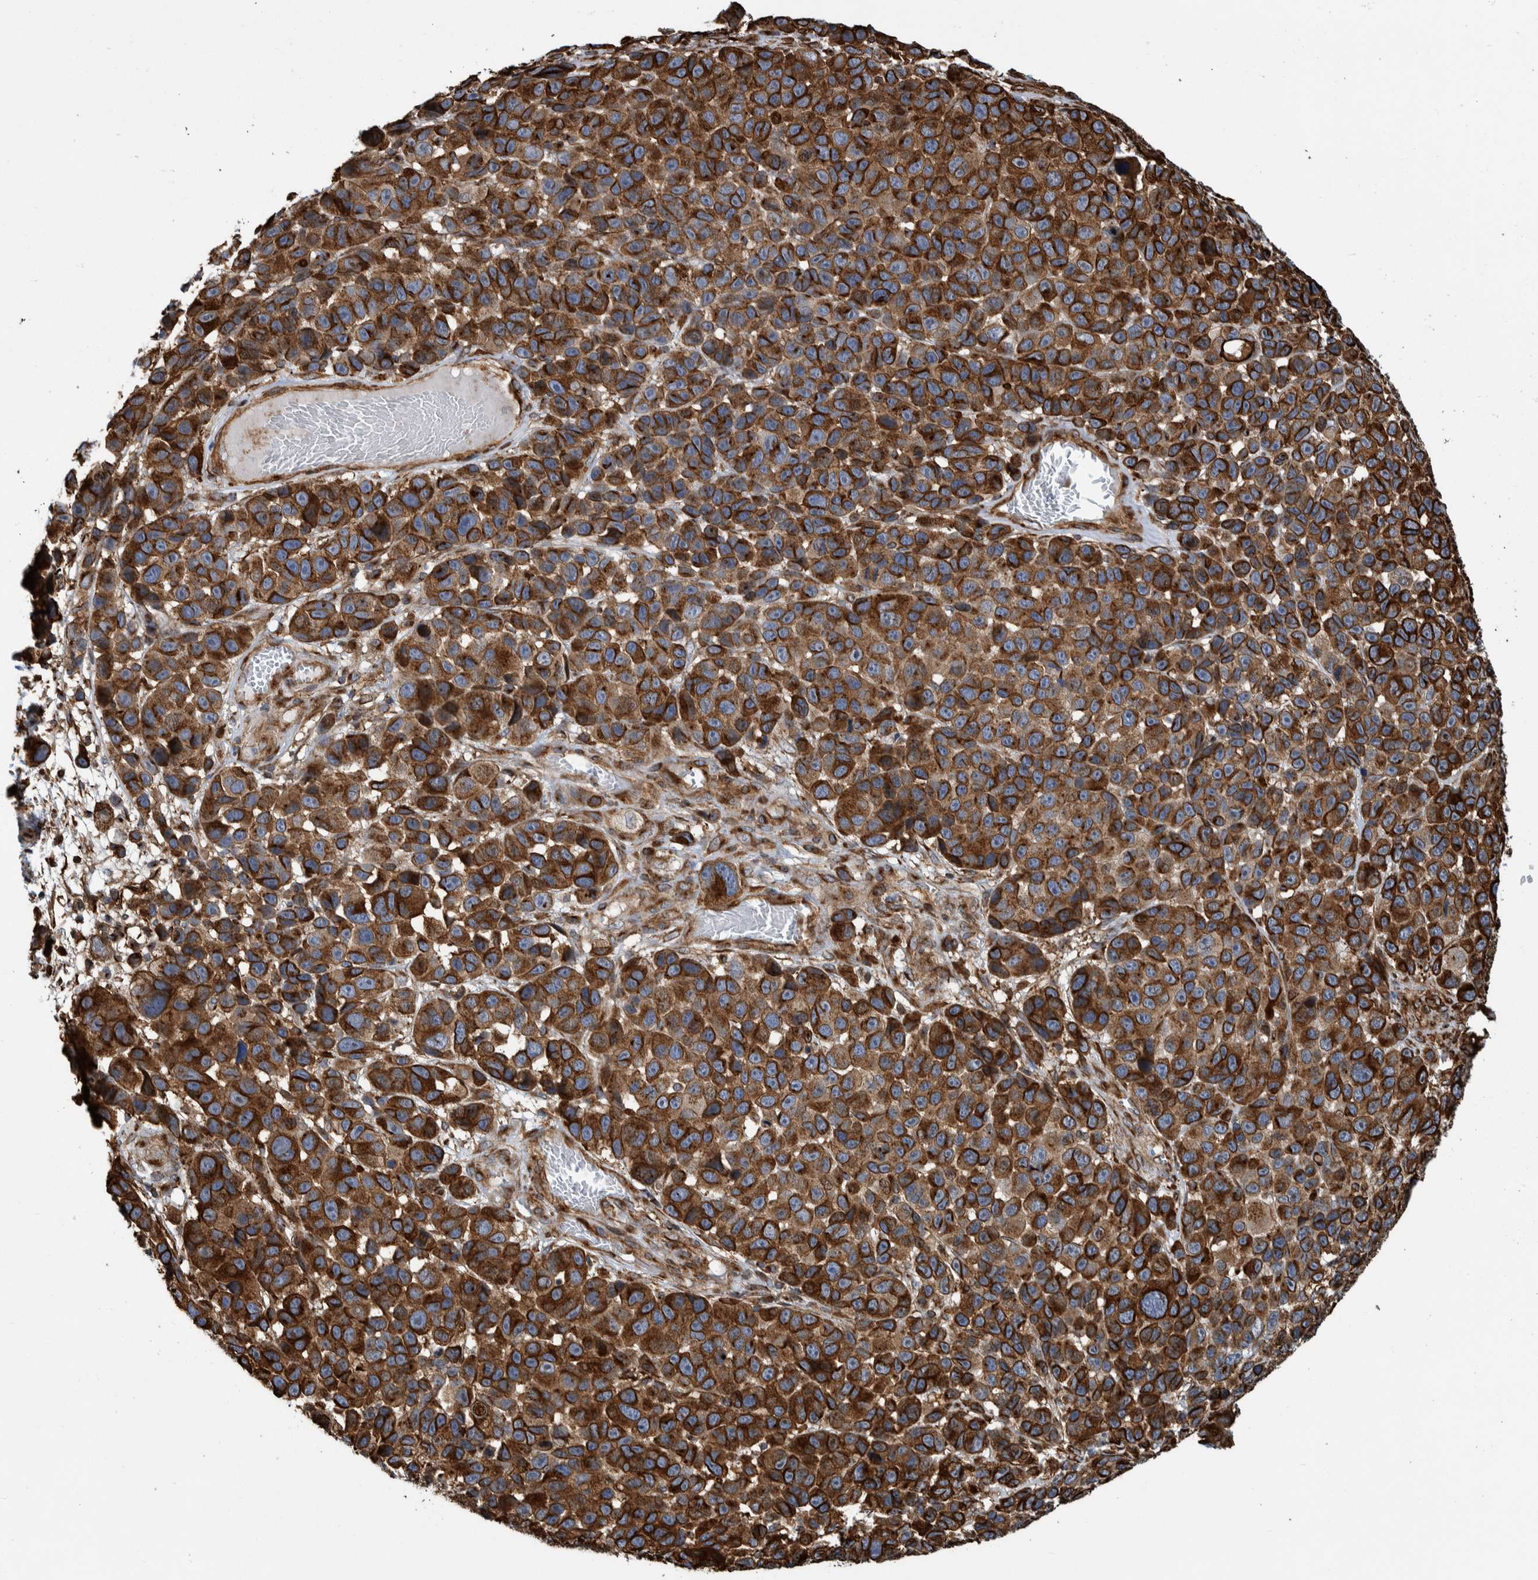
{"staining": {"intensity": "strong", "quantity": ">75%", "location": "cytoplasmic/membranous"}, "tissue": "melanoma", "cell_type": "Tumor cells", "image_type": "cancer", "snomed": [{"axis": "morphology", "description": "Malignant melanoma, NOS"}, {"axis": "topography", "description": "Skin"}], "caption": "The histopathology image displays a brown stain indicating the presence of a protein in the cytoplasmic/membranous of tumor cells in melanoma. The staining is performed using DAB brown chromogen to label protein expression. The nuclei are counter-stained blue using hematoxylin.", "gene": "CCDC57", "patient": {"sex": "male", "age": 53}}